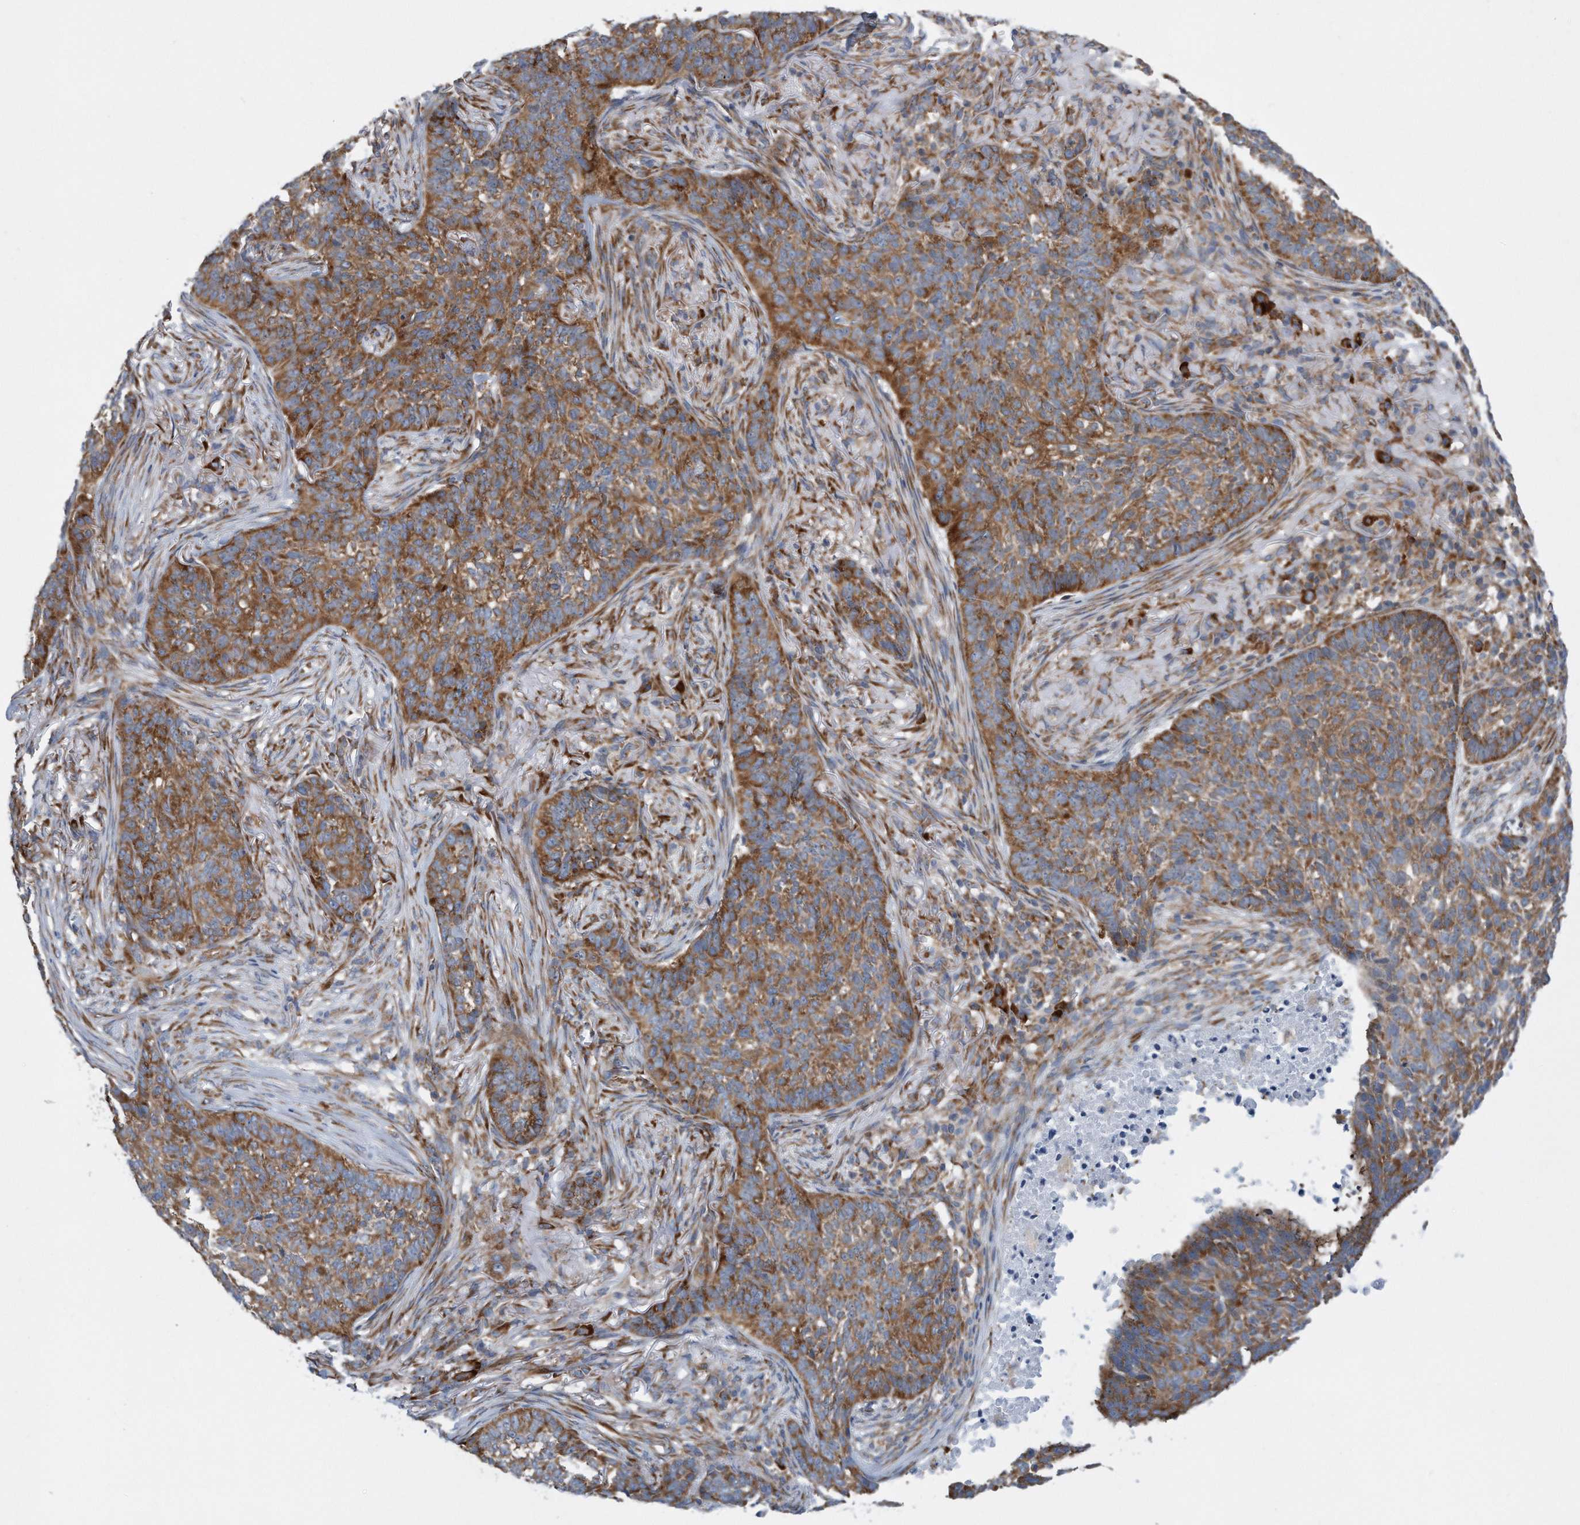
{"staining": {"intensity": "moderate", "quantity": ">75%", "location": "cytoplasmic/membranous"}, "tissue": "skin cancer", "cell_type": "Tumor cells", "image_type": "cancer", "snomed": [{"axis": "morphology", "description": "Basal cell carcinoma"}, {"axis": "topography", "description": "Skin"}], "caption": "Human skin cancer (basal cell carcinoma) stained for a protein (brown) exhibits moderate cytoplasmic/membranous positive expression in approximately >75% of tumor cells.", "gene": "RPL26L1", "patient": {"sex": "male", "age": 85}}